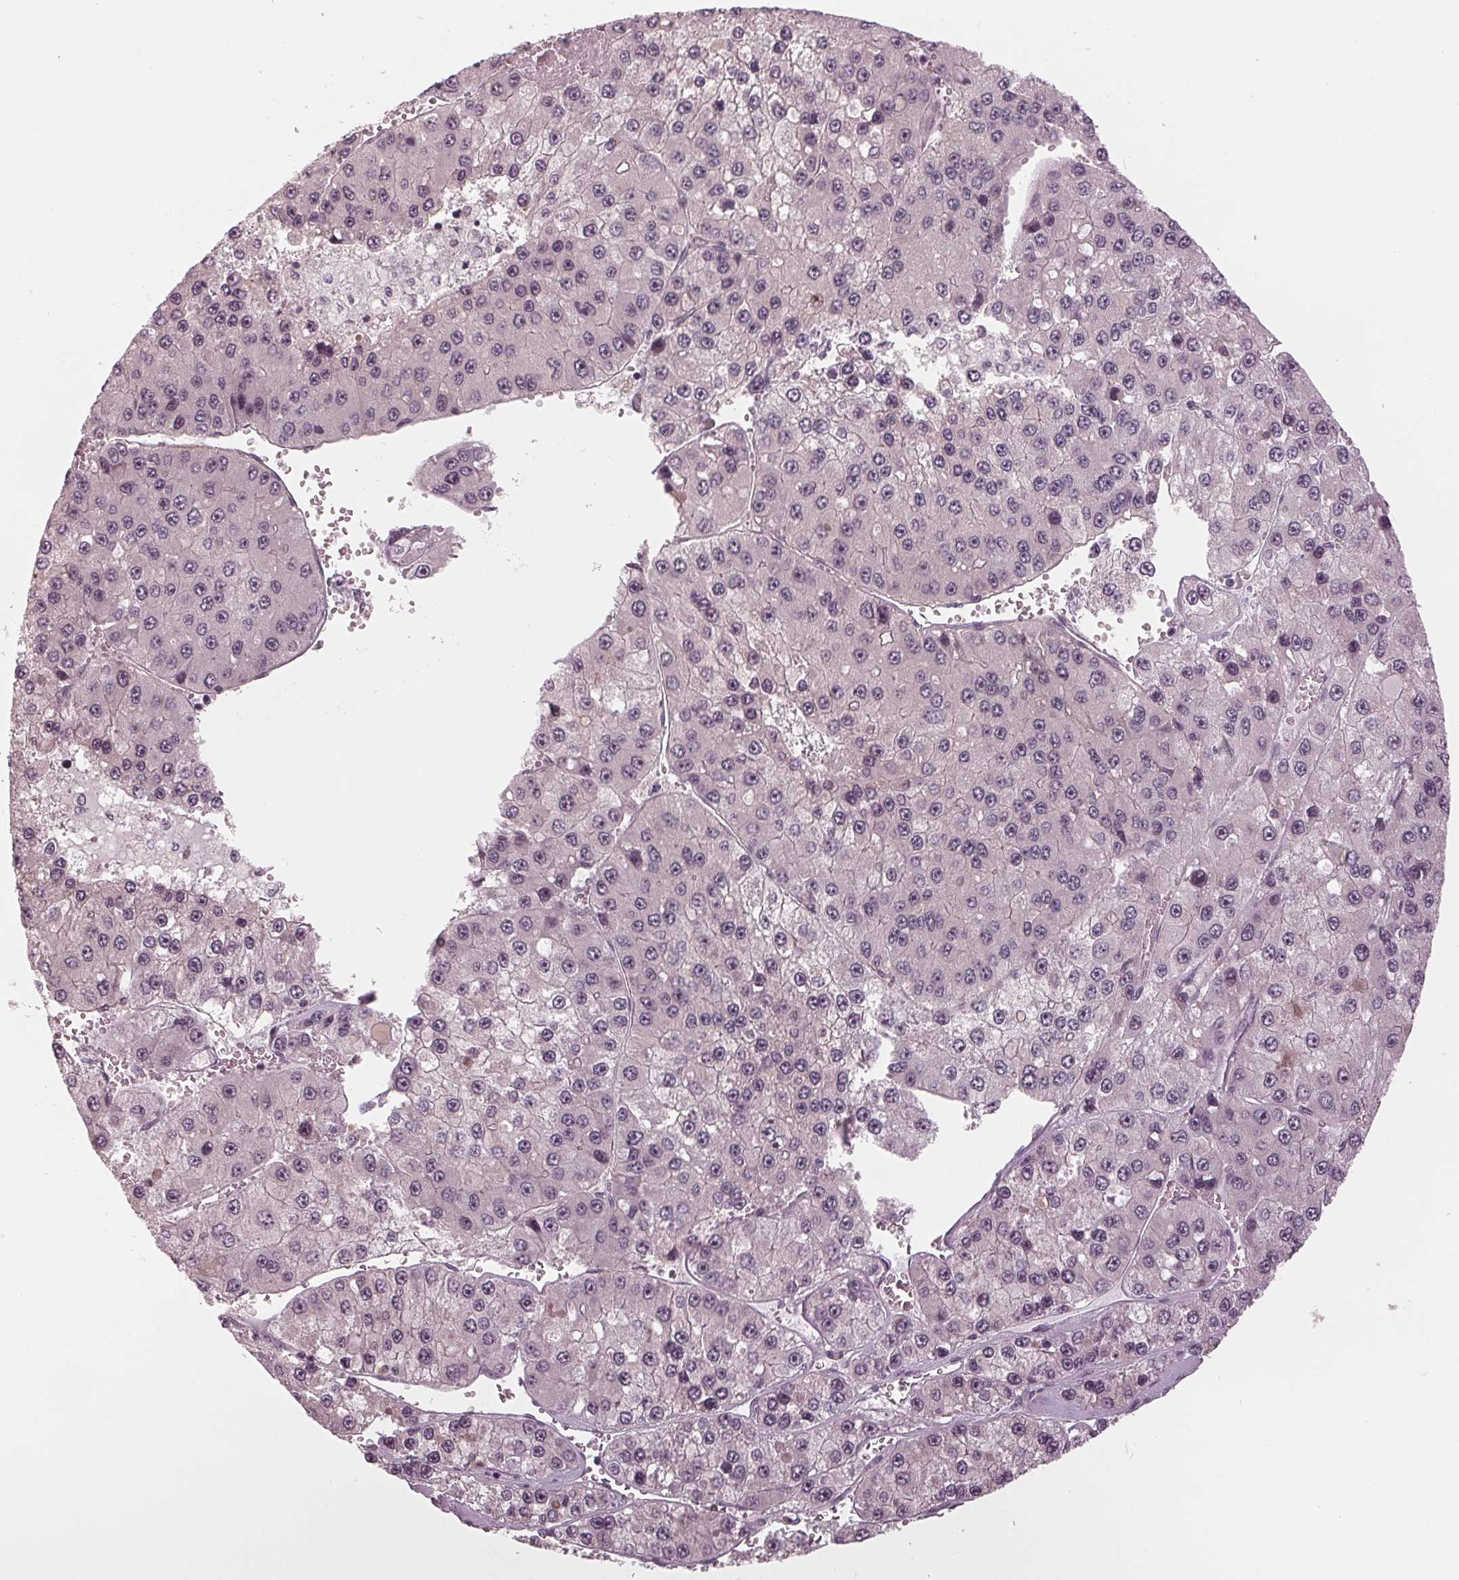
{"staining": {"intensity": "weak", "quantity": "25%-75%", "location": "nuclear"}, "tissue": "liver cancer", "cell_type": "Tumor cells", "image_type": "cancer", "snomed": [{"axis": "morphology", "description": "Carcinoma, Hepatocellular, NOS"}, {"axis": "topography", "description": "Liver"}], "caption": "Protein expression by IHC shows weak nuclear expression in approximately 25%-75% of tumor cells in liver cancer.", "gene": "SLX4", "patient": {"sex": "female", "age": 73}}